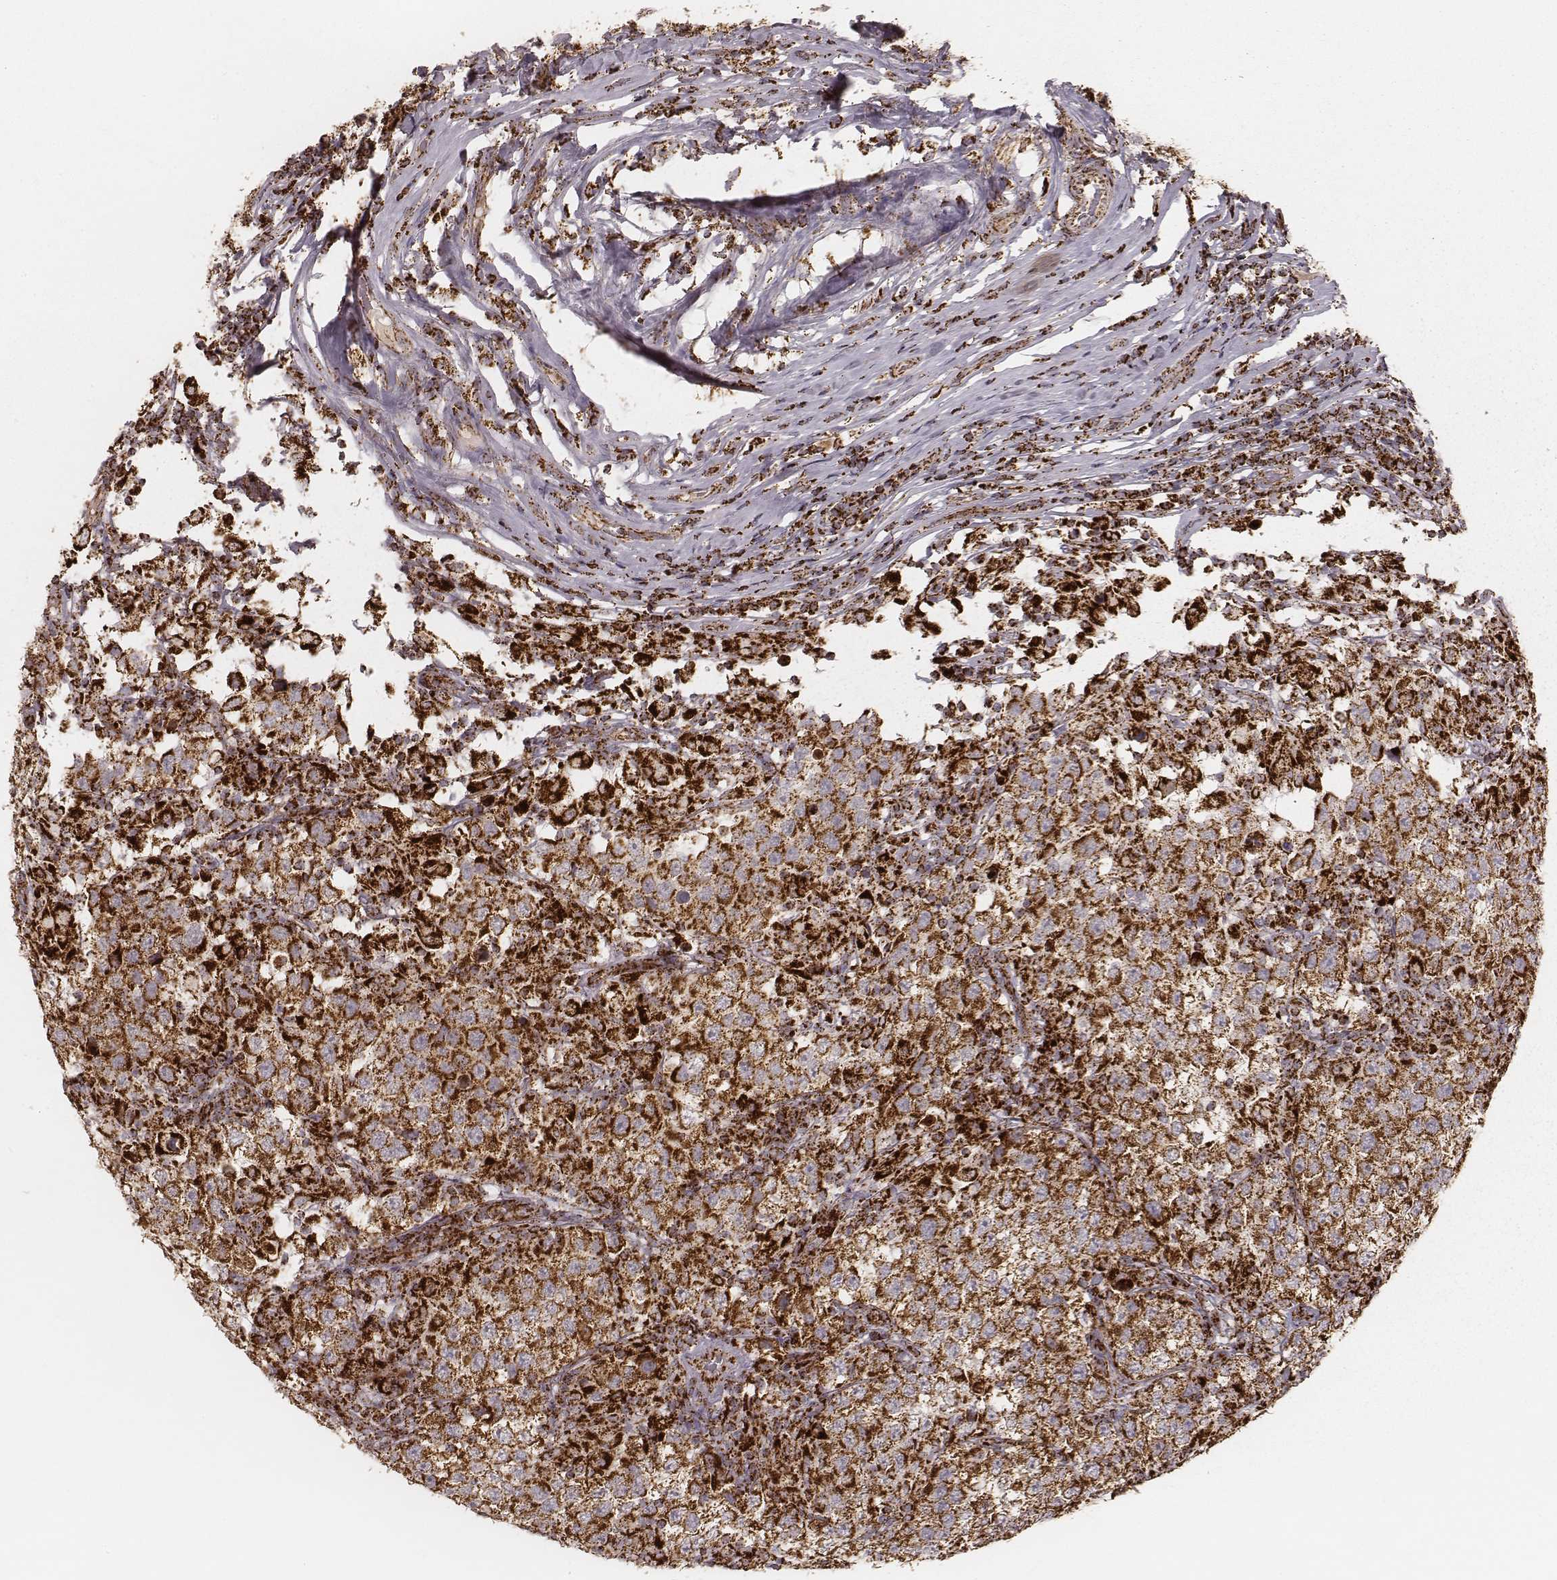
{"staining": {"intensity": "strong", "quantity": ">75%", "location": "cytoplasmic/membranous"}, "tissue": "testis cancer", "cell_type": "Tumor cells", "image_type": "cancer", "snomed": [{"axis": "morphology", "description": "Seminoma, NOS"}, {"axis": "morphology", "description": "Carcinoma, Embryonal, NOS"}, {"axis": "topography", "description": "Testis"}], "caption": "A photomicrograph of testis seminoma stained for a protein shows strong cytoplasmic/membranous brown staining in tumor cells.", "gene": "CS", "patient": {"sex": "male", "age": 41}}